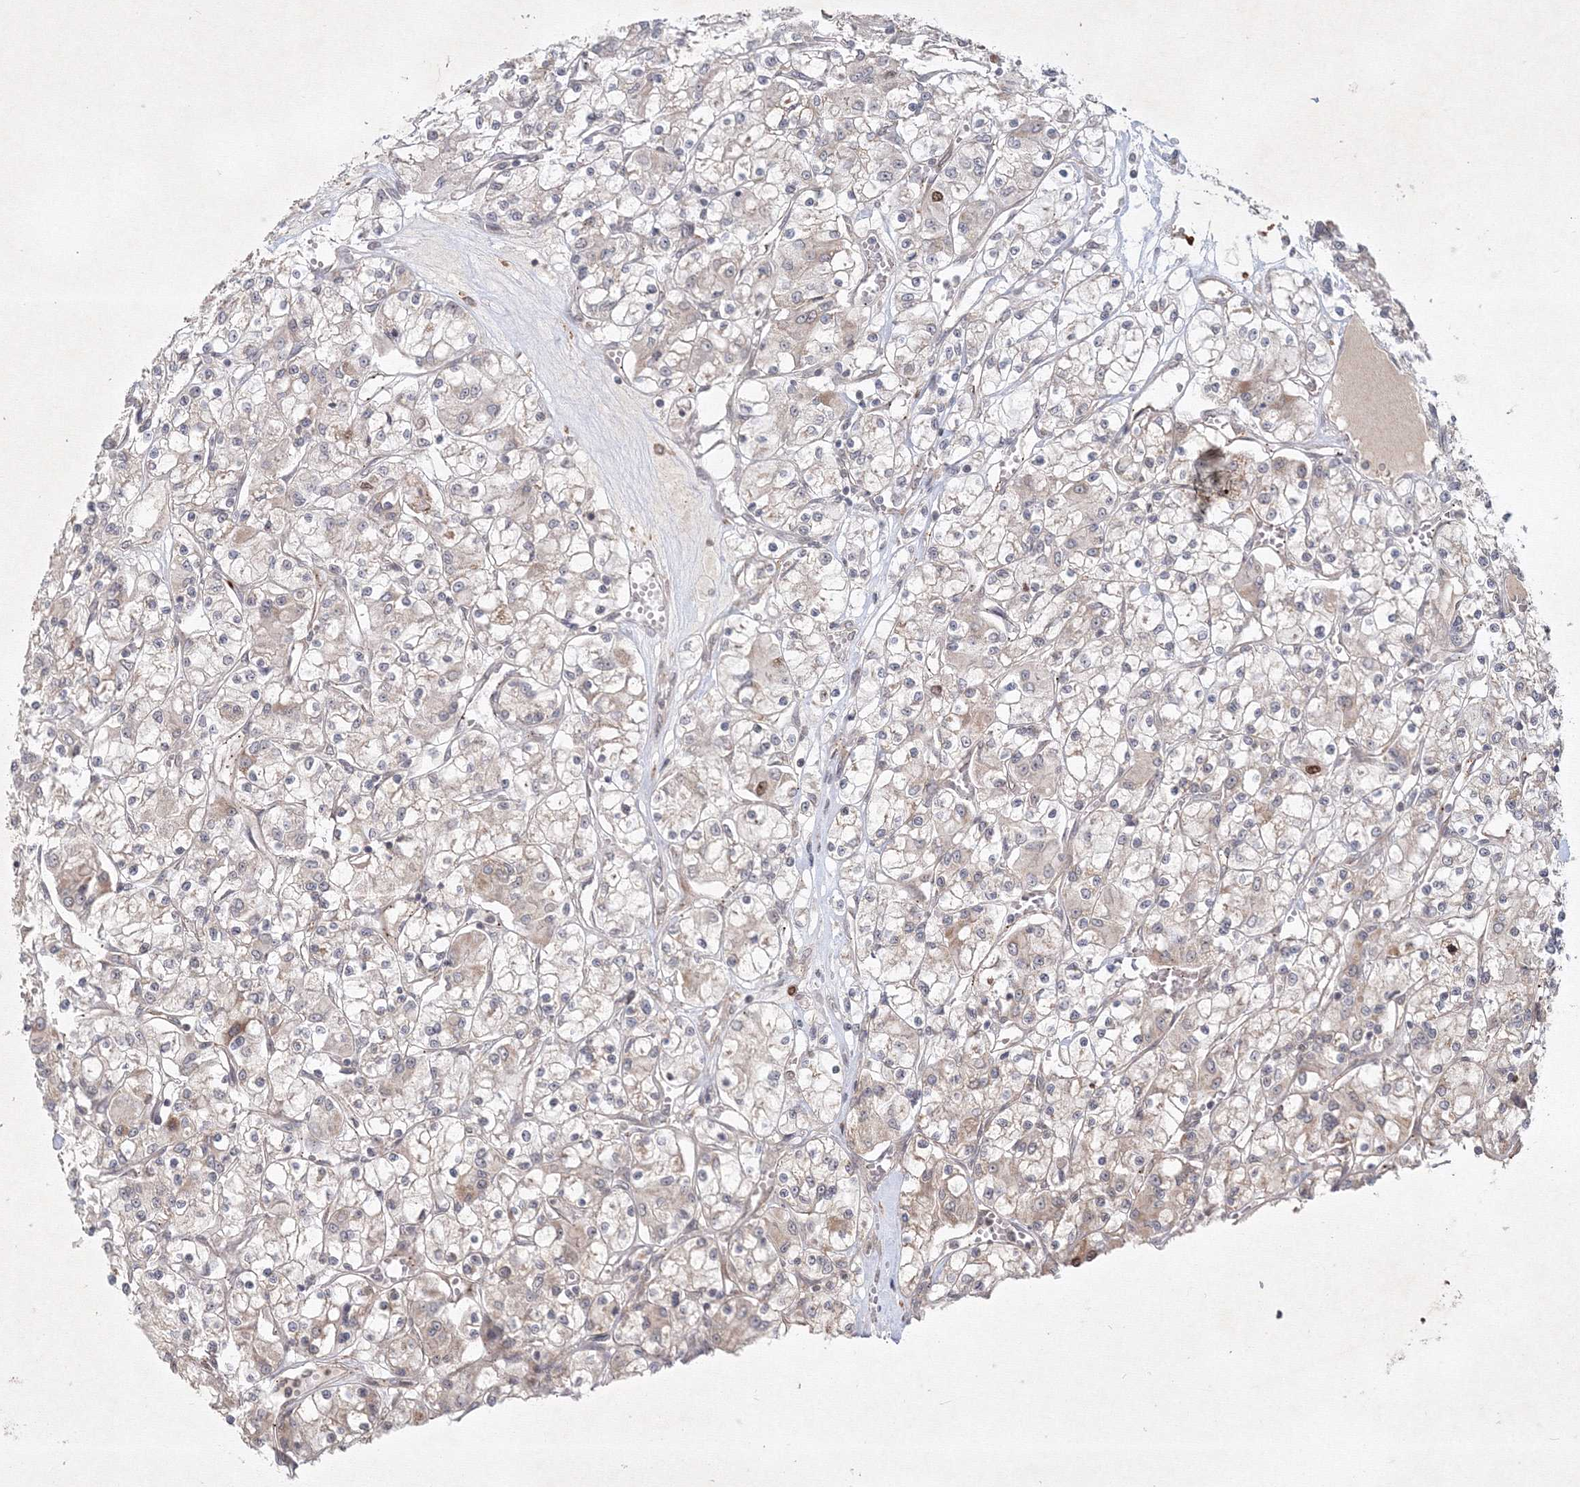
{"staining": {"intensity": "weak", "quantity": "<25%", "location": "cytoplasmic/membranous"}, "tissue": "renal cancer", "cell_type": "Tumor cells", "image_type": "cancer", "snomed": [{"axis": "morphology", "description": "Adenocarcinoma, NOS"}, {"axis": "topography", "description": "Kidney"}], "caption": "DAB (3,3'-diaminobenzidine) immunohistochemical staining of renal cancer exhibits no significant positivity in tumor cells. (DAB IHC visualized using brightfield microscopy, high magnification).", "gene": "KIF20A", "patient": {"sex": "female", "age": 59}}